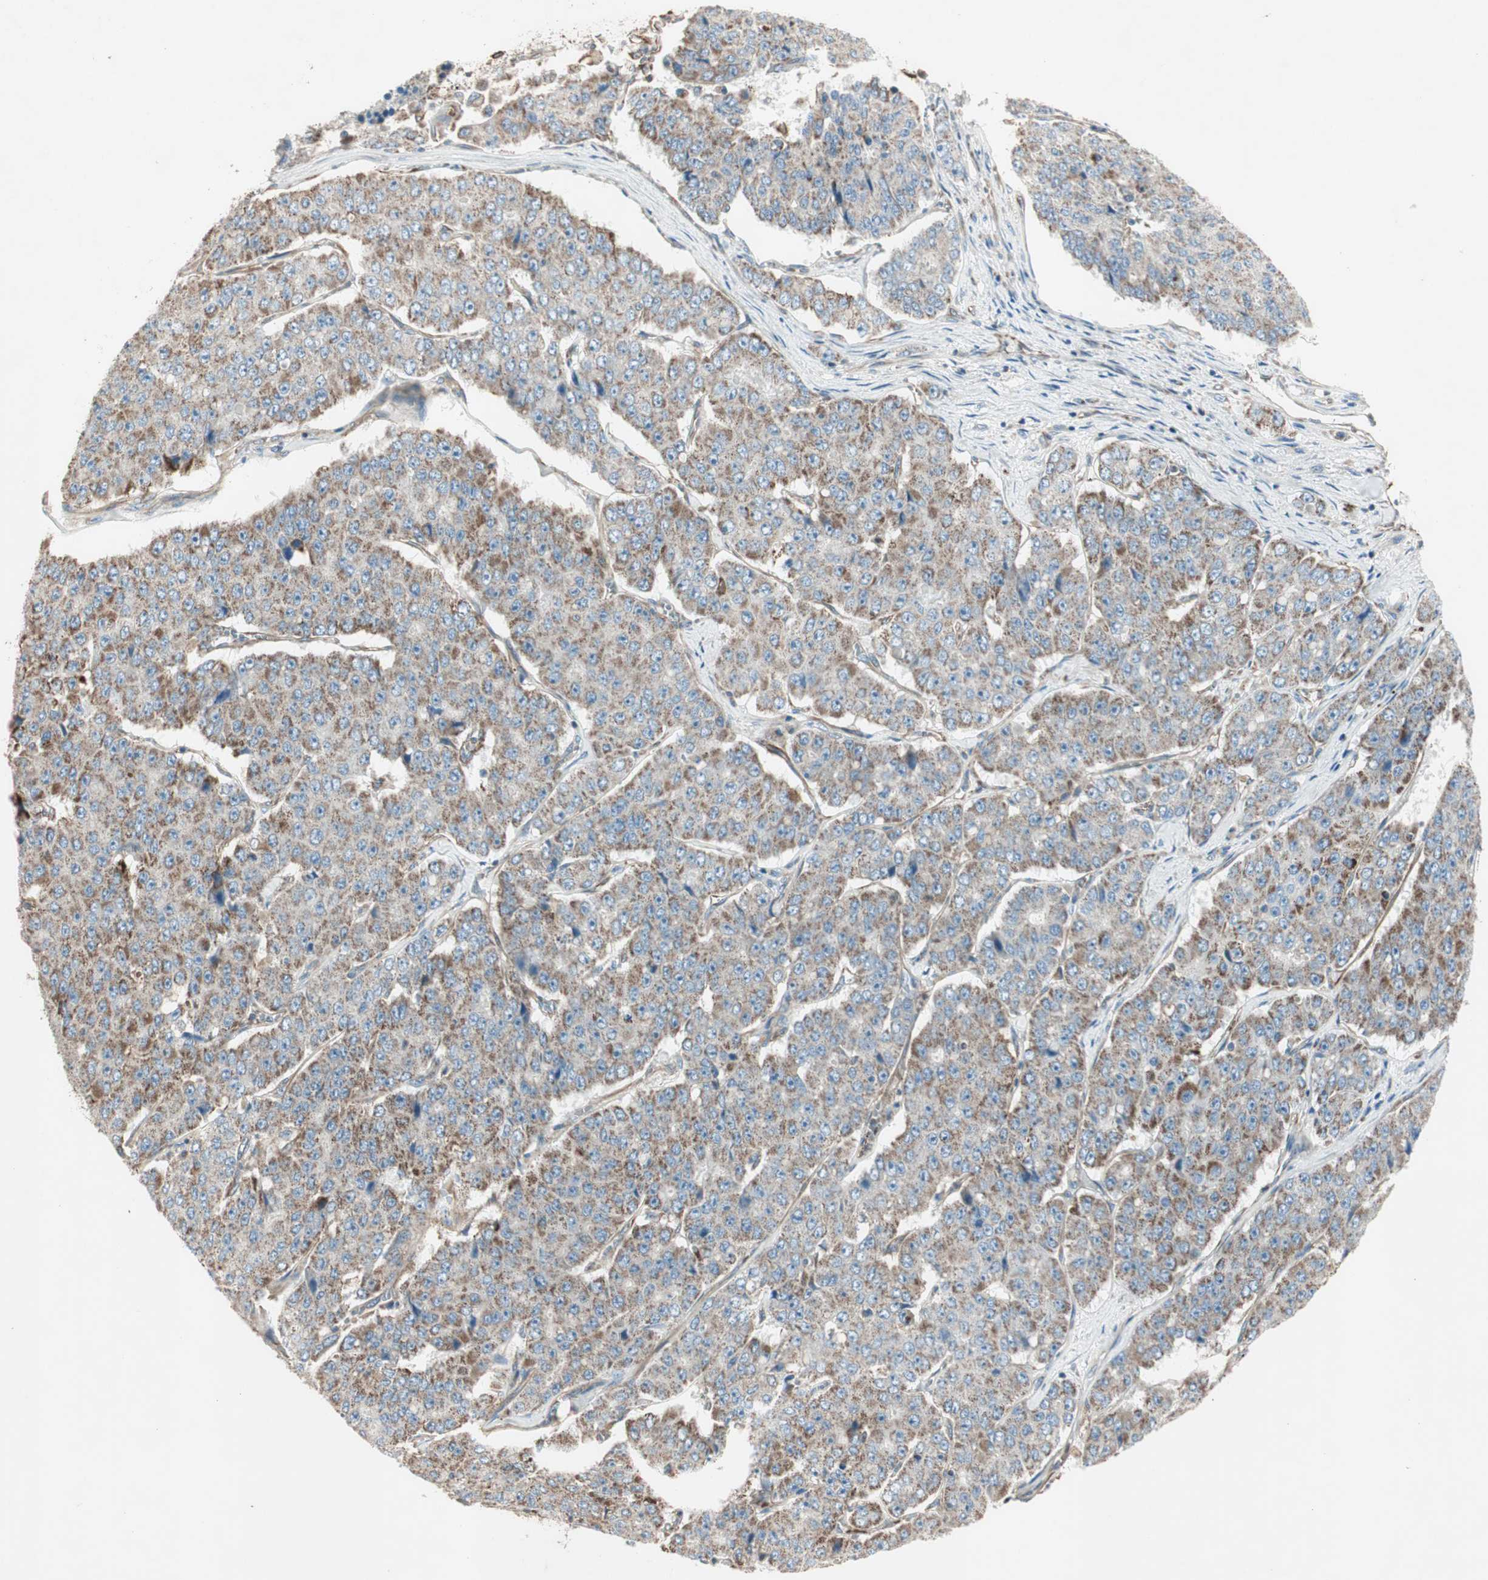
{"staining": {"intensity": "moderate", "quantity": "25%-75%", "location": "cytoplasmic/membranous"}, "tissue": "pancreatic cancer", "cell_type": "Tumor cells", "image_type": "cancer", "snomed": [{"axis": "morphology", "description": "Adenocarcinoma, NOS"}, {"axis": "topography", "description": "Pancreas"}], "caption": "IHC micrograph of neoplastic tissue: human pancreatic cancer stained using immunohistochemistry exhibits medium levels of moderate protein expression localized specifically in the cytoplasmic/membranous of tumor cells, appearing as a cytoplasmic/membranous brown color.", "gene": "SRCIN1", "patient": {"sex": "male", "age": 50}}